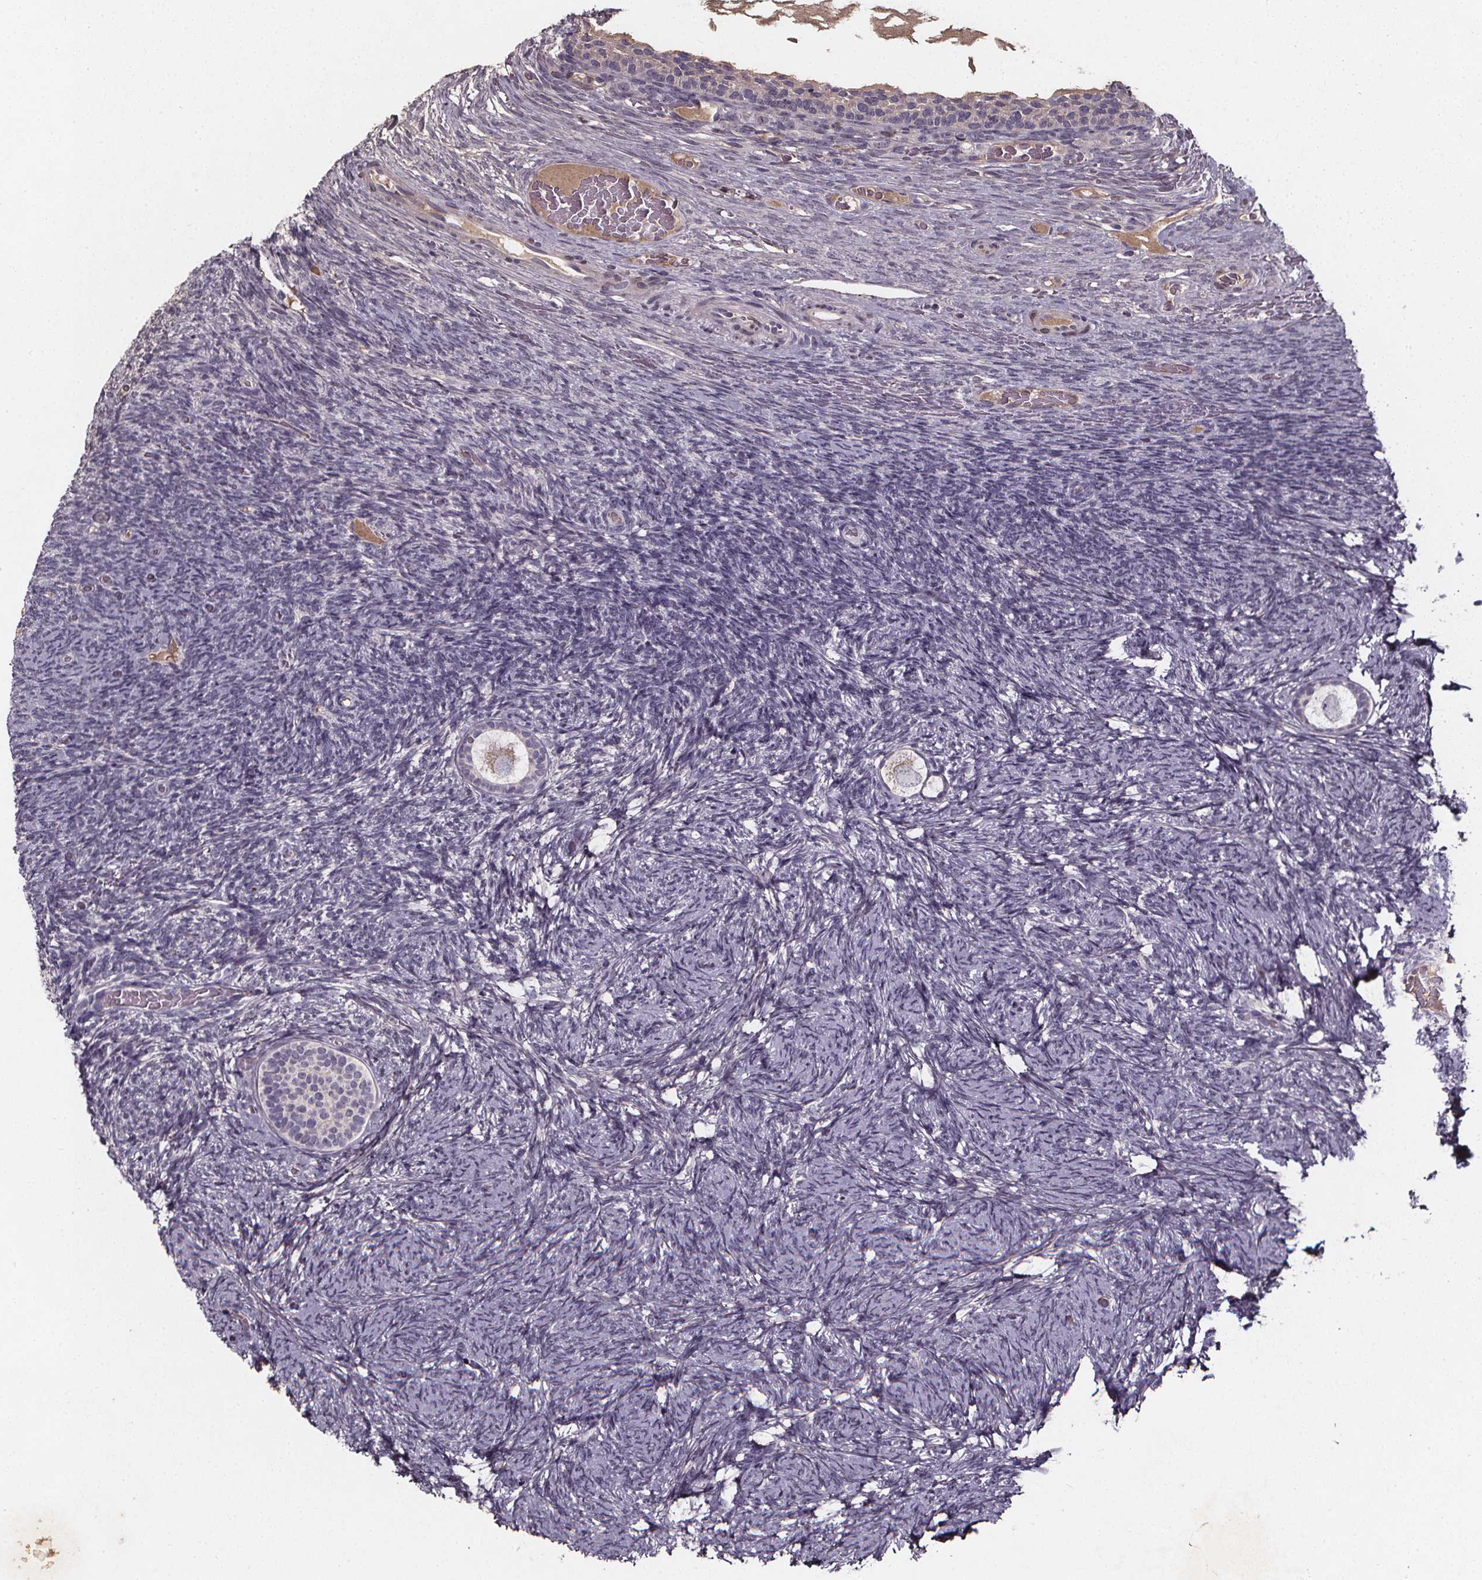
{"staining": {"intensity": "weak", "quantity": ">75%", "location": "cytoplasmic/membranous"}, "tissue": "ovary", "cell_type": "Follicle cells", "image_type": "normal", "snomed": [{"axis": "morphology", "description": "Normal tissue, NOS"}, {"axis": "topography", "description": "Ovary"}], "caption": "The image exhibits staining of benign ovary, revealing weak cytoplasmic/membranous protein expression (brown color) within follicle cells.", "gene": "SPAG8", "patient": {"sex": "female", "age": 34}}